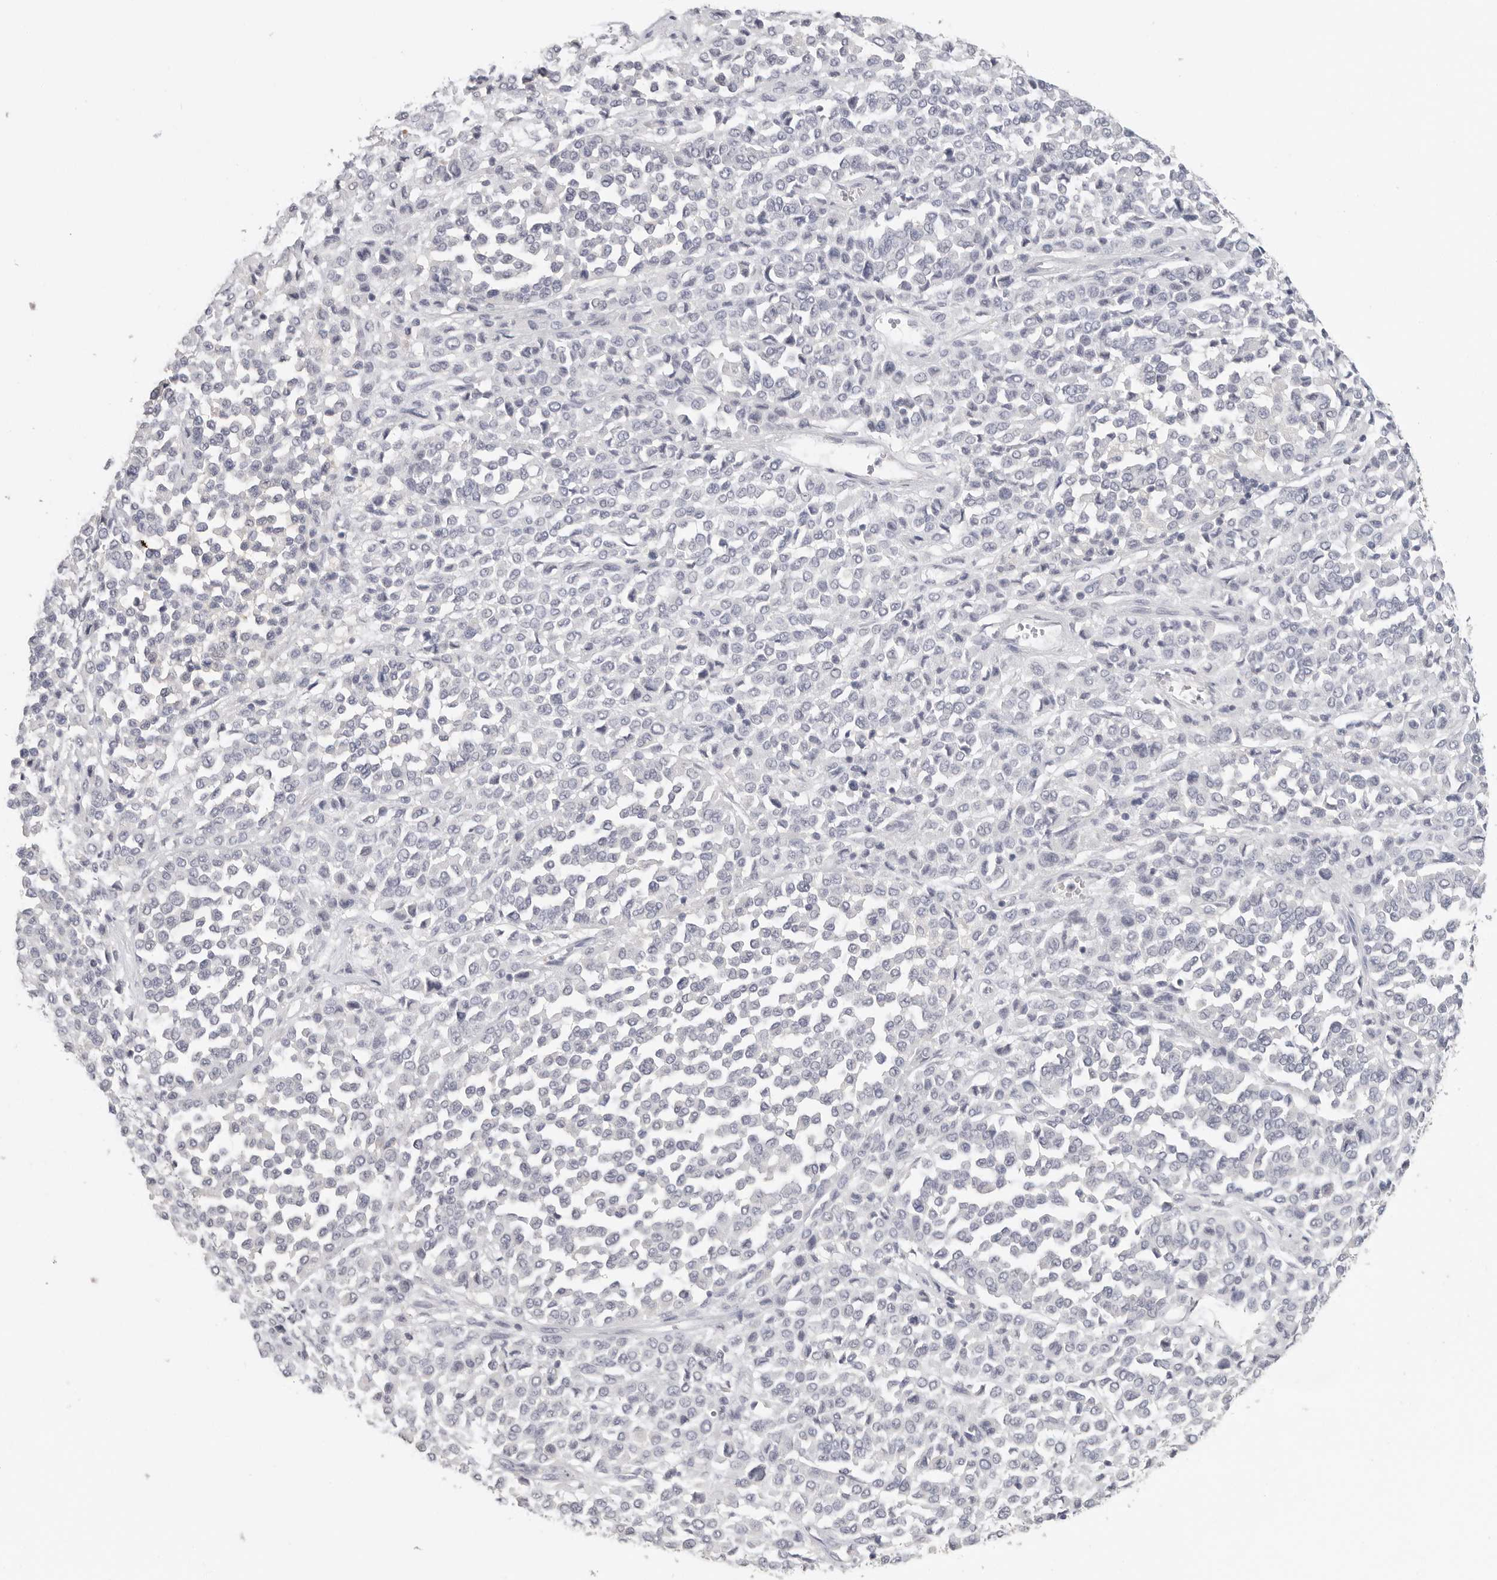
{"staining": {"intensity": "negative", "quantity": "none", "location": "none"}, "tissue": "melanoma", "cell_type": "Tumor cells", "image_type": "cancer", "snomed": [{"axis": "morphology", "description": "Malignant melanoma, Metastatic site"}, {"axis": "topography", "description": "Pancreas"}], "caption": "An image of human malignant melanoma (metastatic site) is negative for staining in tumor cells.", "gene": "DNAJC11", "patient": {"sex": "female", "age": 30}}